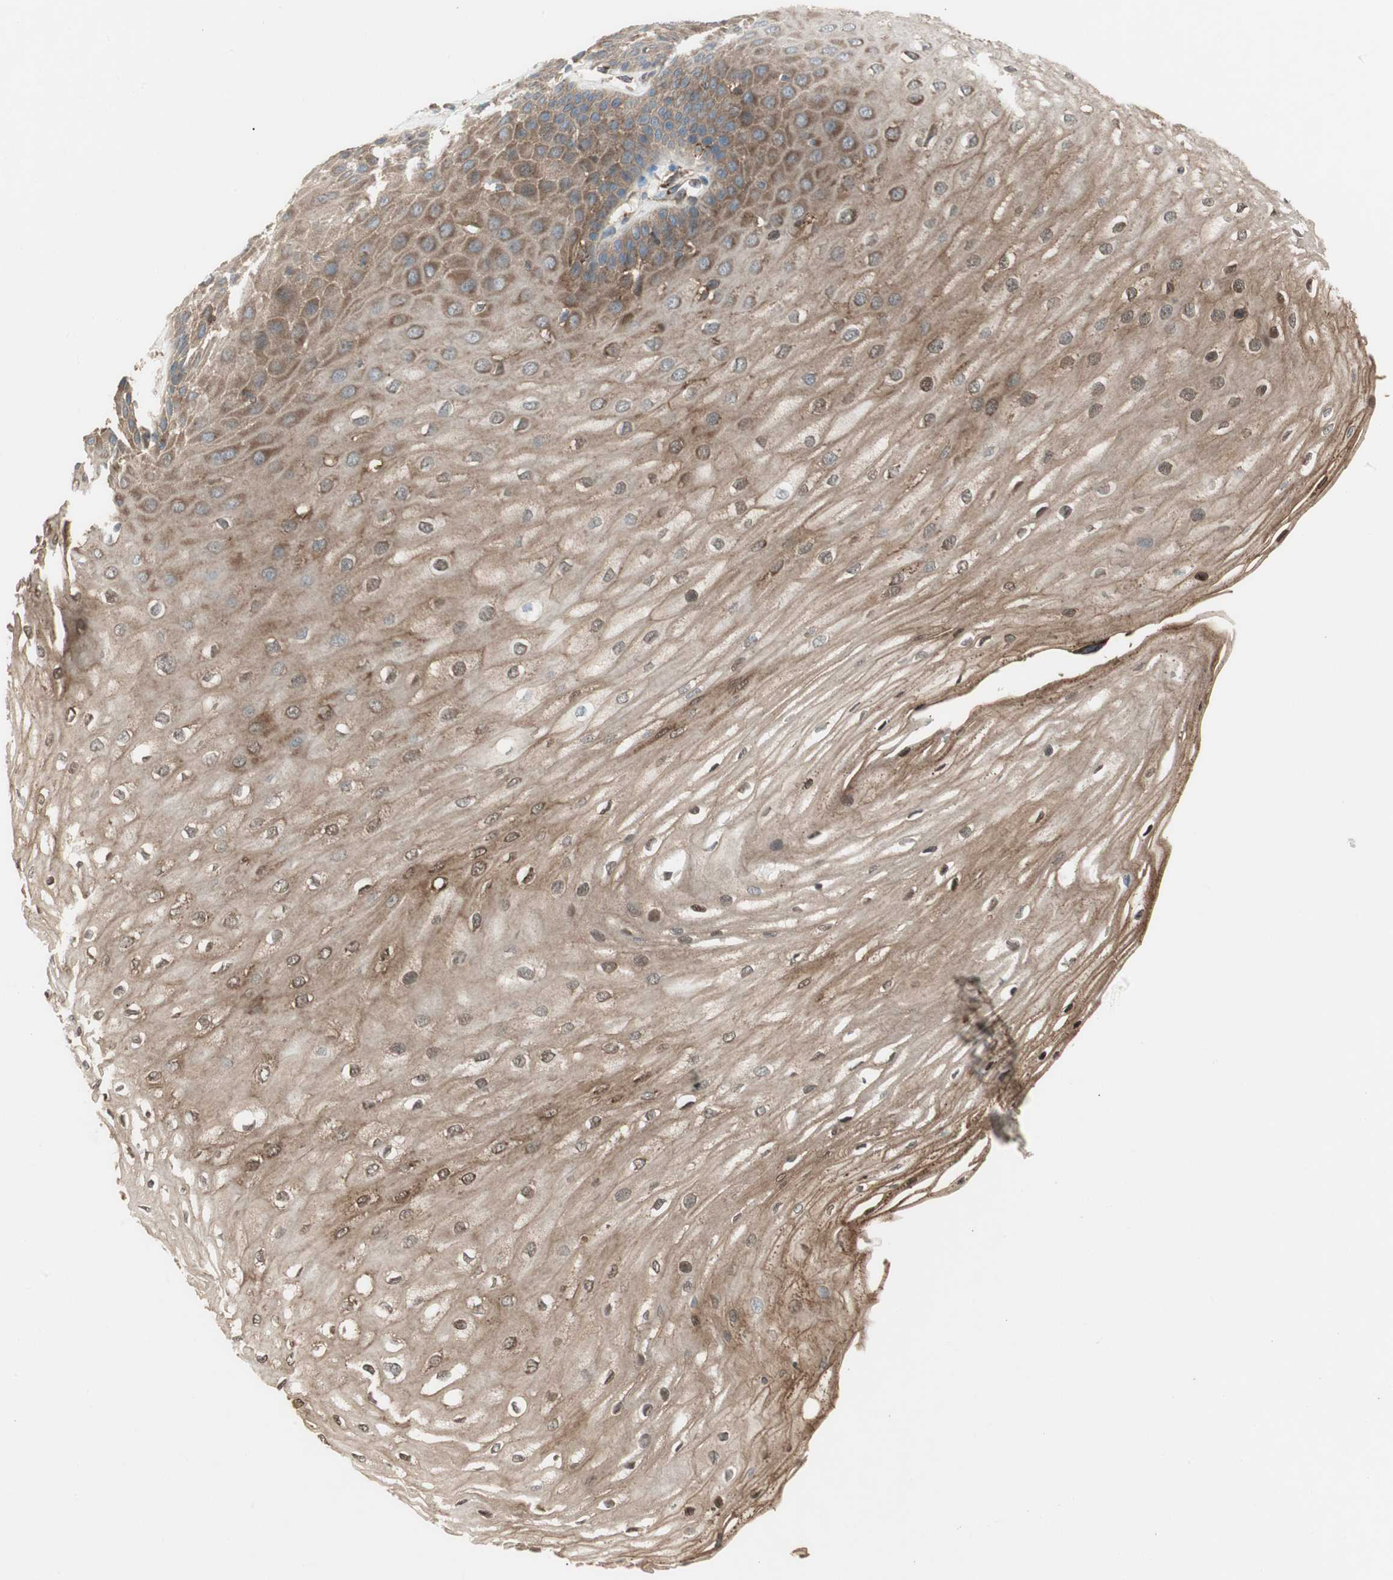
{"staining": {"intensity": "moderate", "quantity": ">75%", "location": "cytoplasmic/membranous"}, "tissue": "esophagus", "cell_type": "Squamous epithelial cells", "image_type": "normal", "snomed": [{"axis": "morphology", "description": "Normal tissue, NOS"}, {"axis": "morphology", "description": "Squamous cell carcinoma, NOS"}, {"axis": "topography", "description": "Esophagus"}], "caption": "Brown immunohistochemical staining in benign human esophagus reveals moderate cytoplasmic/membranous expression in approximately >75% of squamous epithelial cells. (Stains: DAB in brown, nuclei in blue, Microscopy: brightfield microscopy at high magnification).", "gene": "PRKG1", "patient": {"sex": "male", "age": 65}}